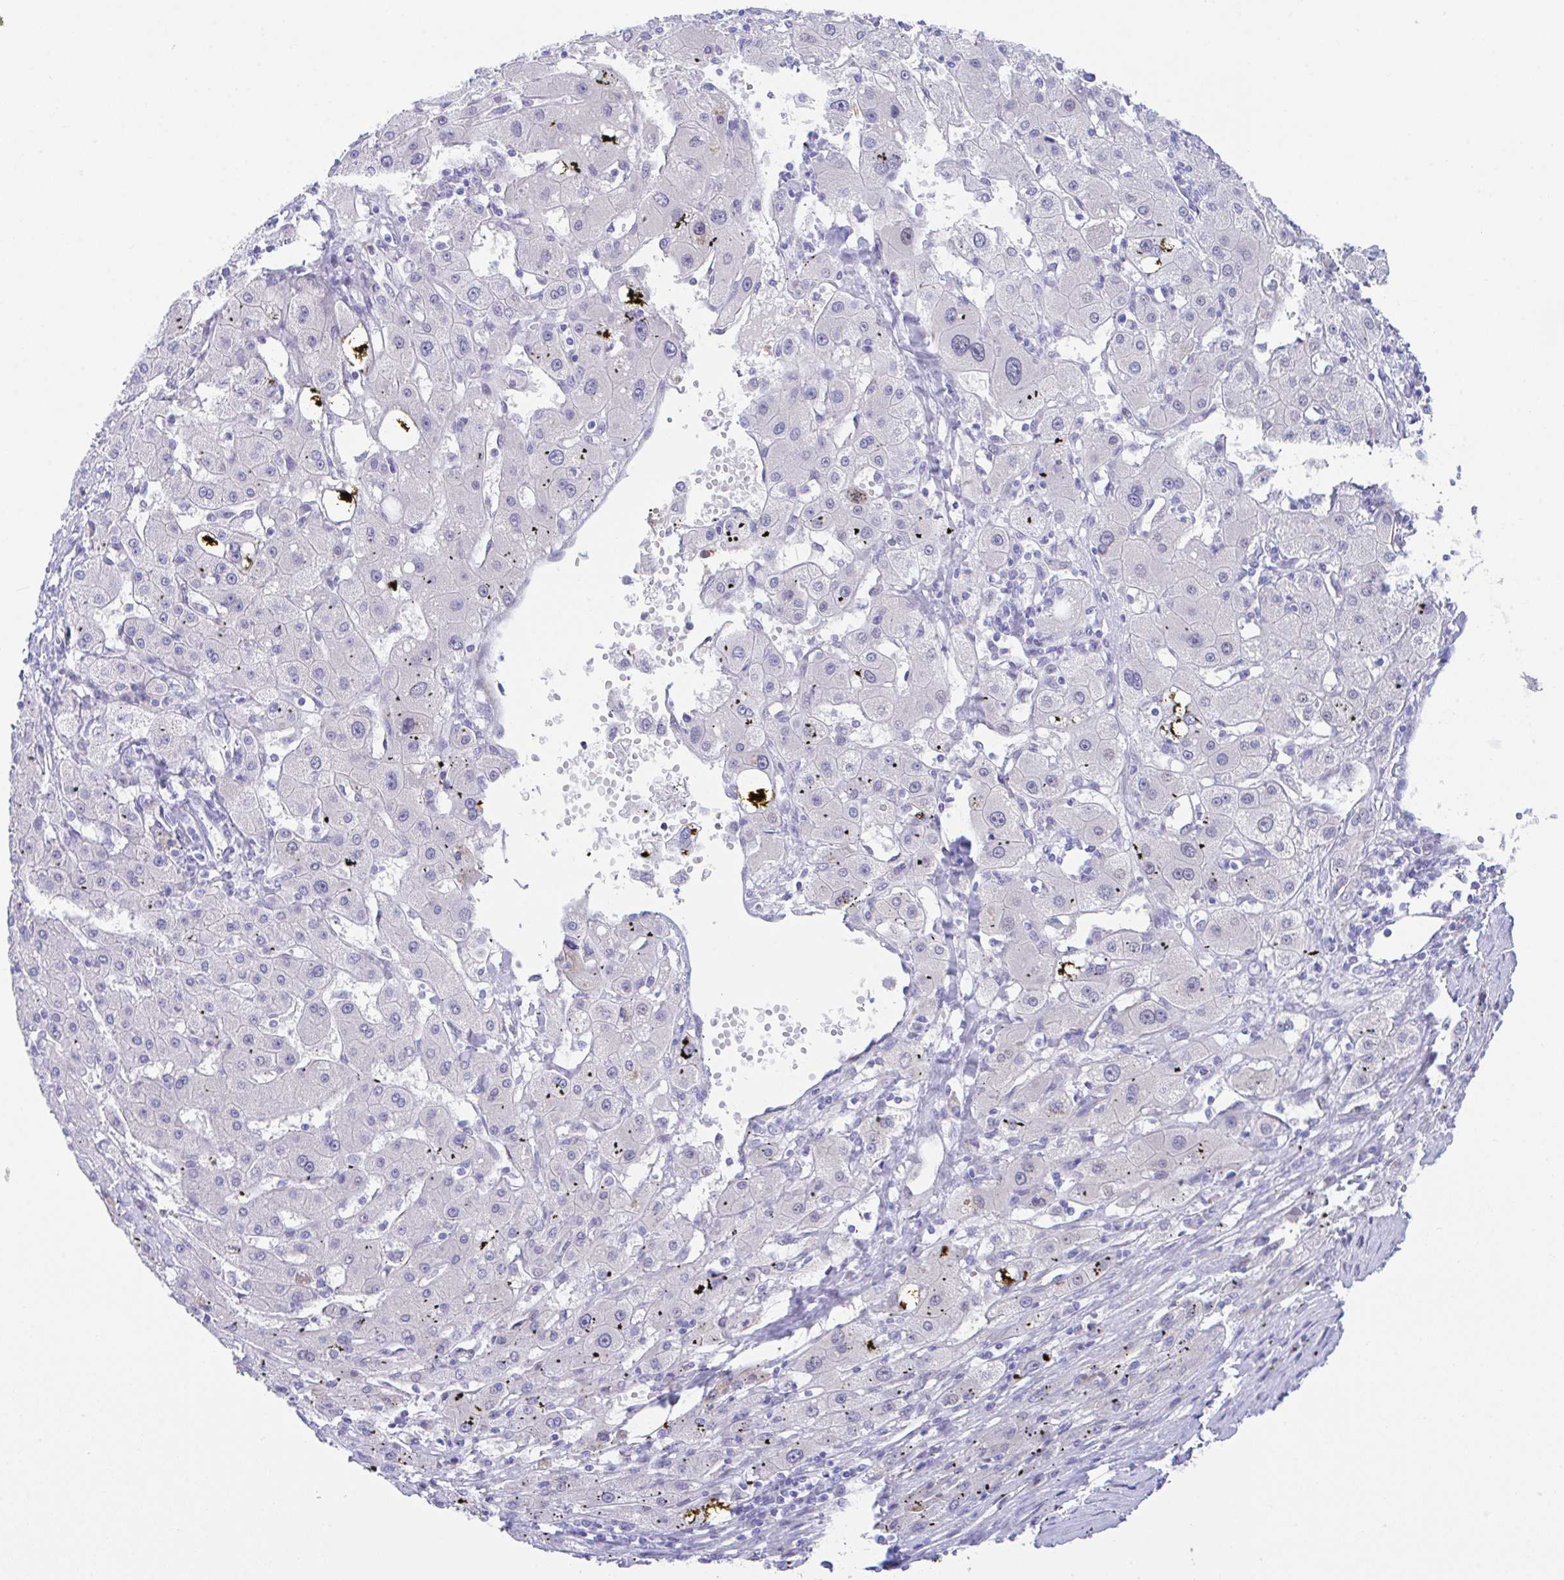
{"staining": {"intensity": "negative", "quantity": "none", "location": "none"}, "tissue": "liver cancer", "cell_type": "Tumor cells", "image_type": "cancer", "snomed": [{"axis": "morphology", "description": "Carcinoma, Hepatocellular, NOS"}, {"axis": "topography", "description": "Liver"}], "caption": "This is an immunohistochemistry histopathology image of human liver hepatocellular carcinoma. There is no expression in tumor cells.", "gene": "HOXB4", "patient": {"sex": "male", "age": 72}}